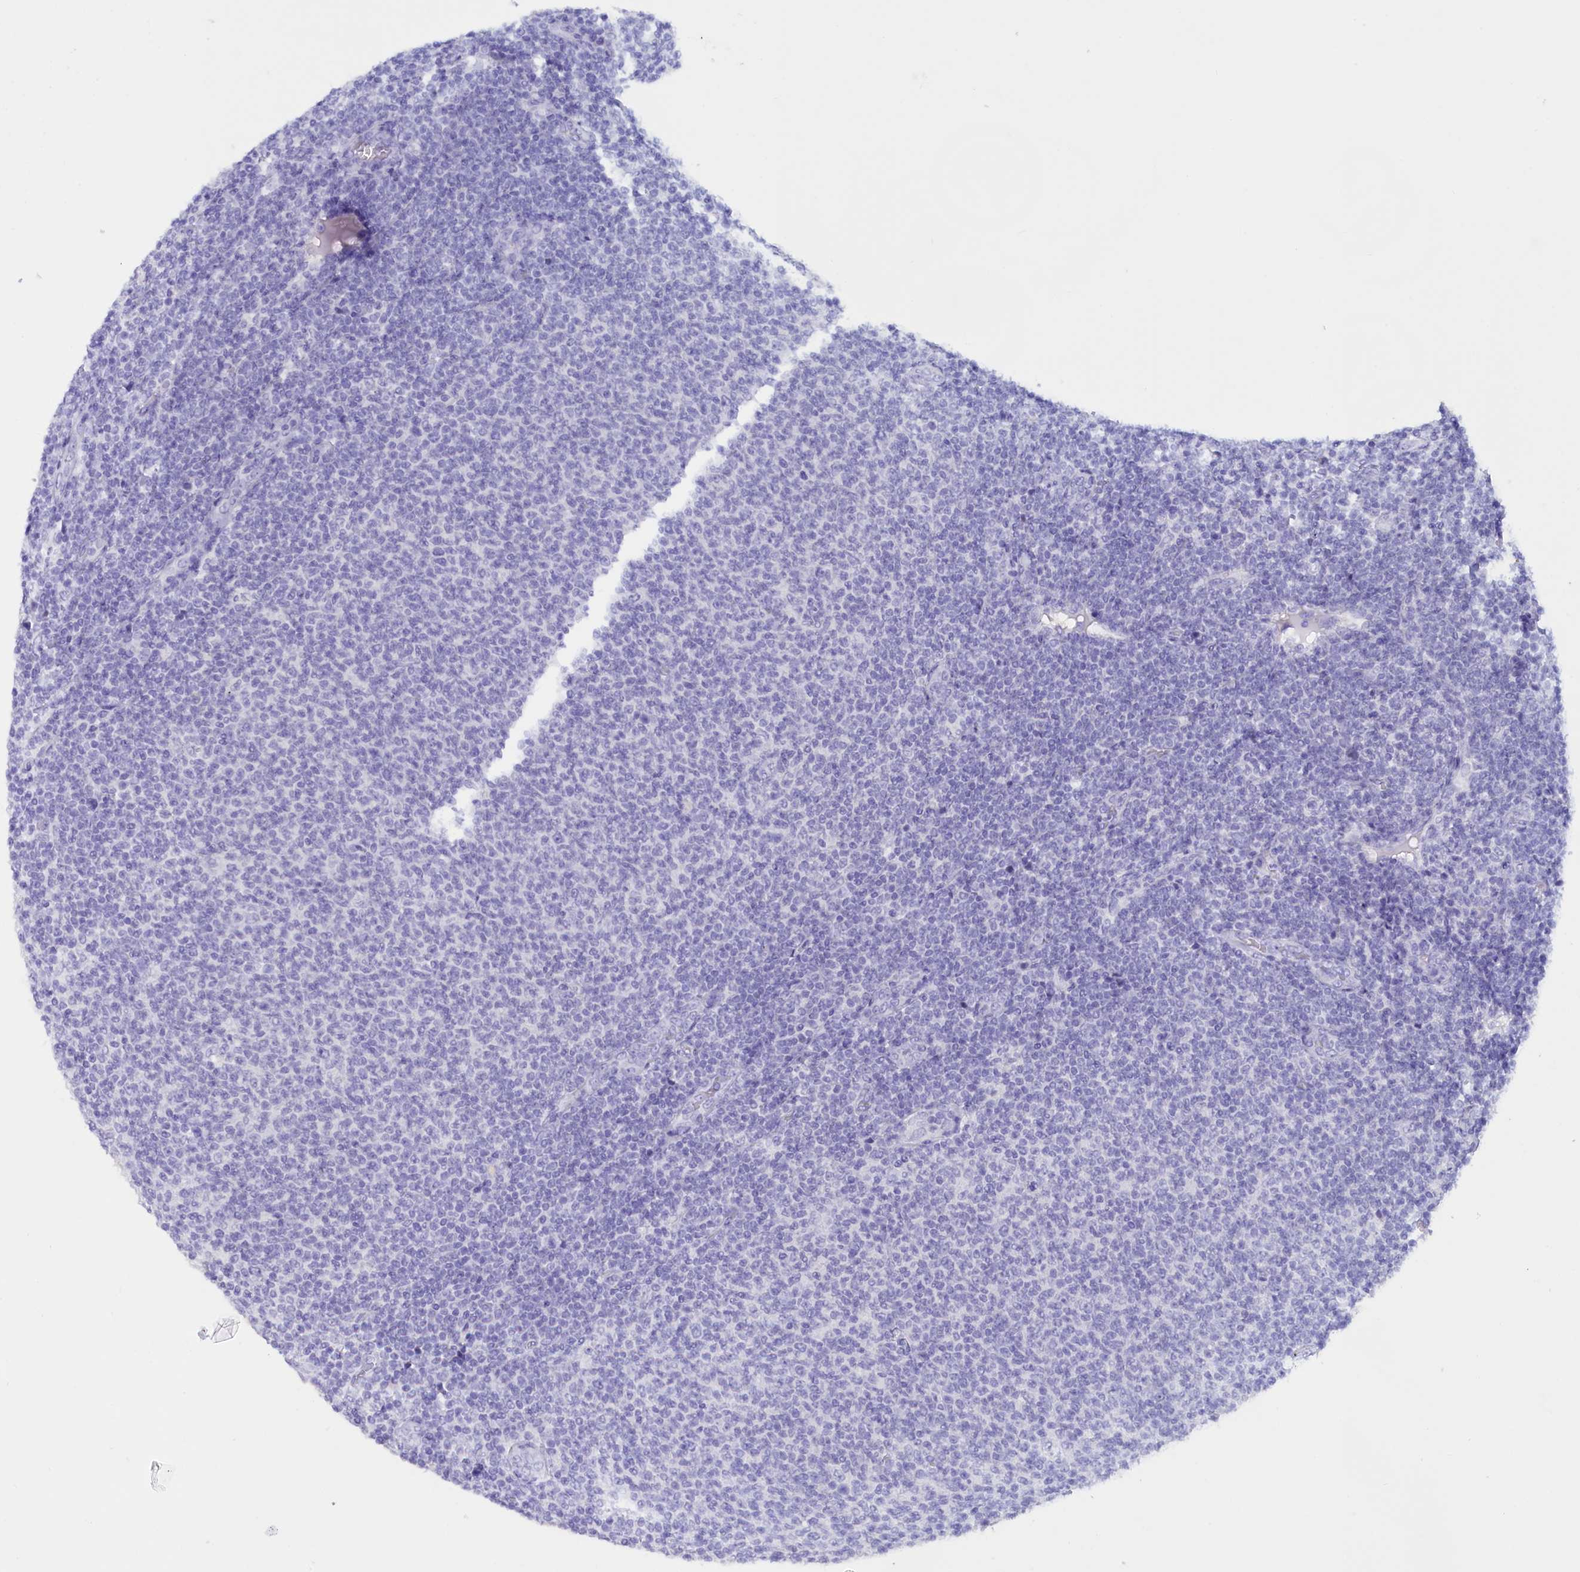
{"staining": {"intensity": "negative", "quantity": "none", "location": "none"}, "tissue": "lymphoma", "cell_type": "Tumor cells", "image_type": "cancer", "snomed": [{"axis": "morphology", "description": "Malignant lymphoma, non-Hodgkin's type, Low grade"}, {"axis": "topography", "description": "Lymph node"}], "caption": "This is a photomicrograph of IHC staining of malignant lymphoma, non-Hodgkin's type (low-grade), which shows no staining in tumor cells.", "gene": "PROK2", "patient": {"sex": "male", "age": 66}}